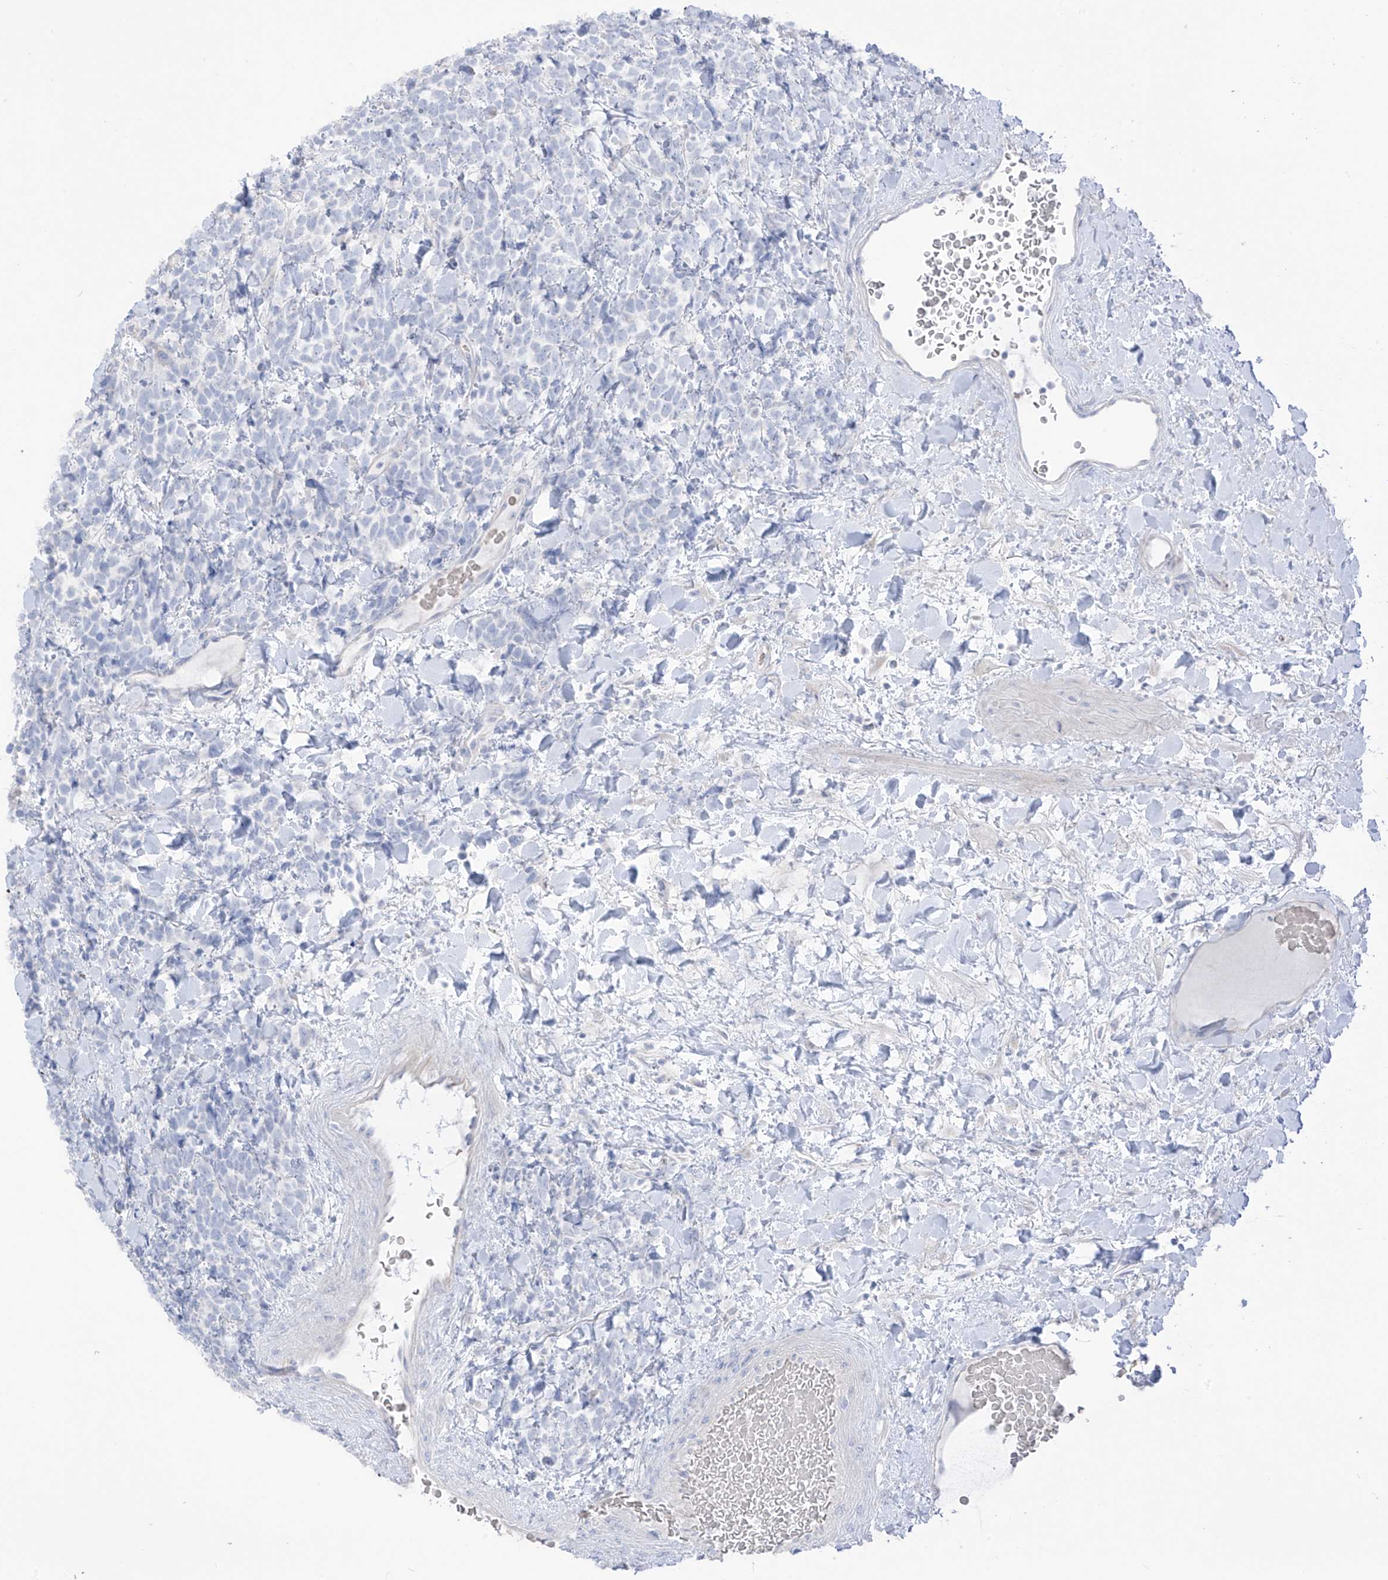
{"staining": {"intensity": "negative", "quantity": "none", "location": "none"}, "tissue": "urothelial cancer", "cell_type": "Tumor cells", "image_type": "cancer", "snomed": [{"axis": "morphology", "description": "Urothelial carcinoma, High grade"}, {"axis": "topography", "description": "Urinary bladder"}], "caption": "The micrograph displays no staining of tumor cells in urothelial cancer. (IHC, brightfield microscopy, high magnification).", "gene": "ASPRV1", "patient": {"sex": "female", "age": 82}}